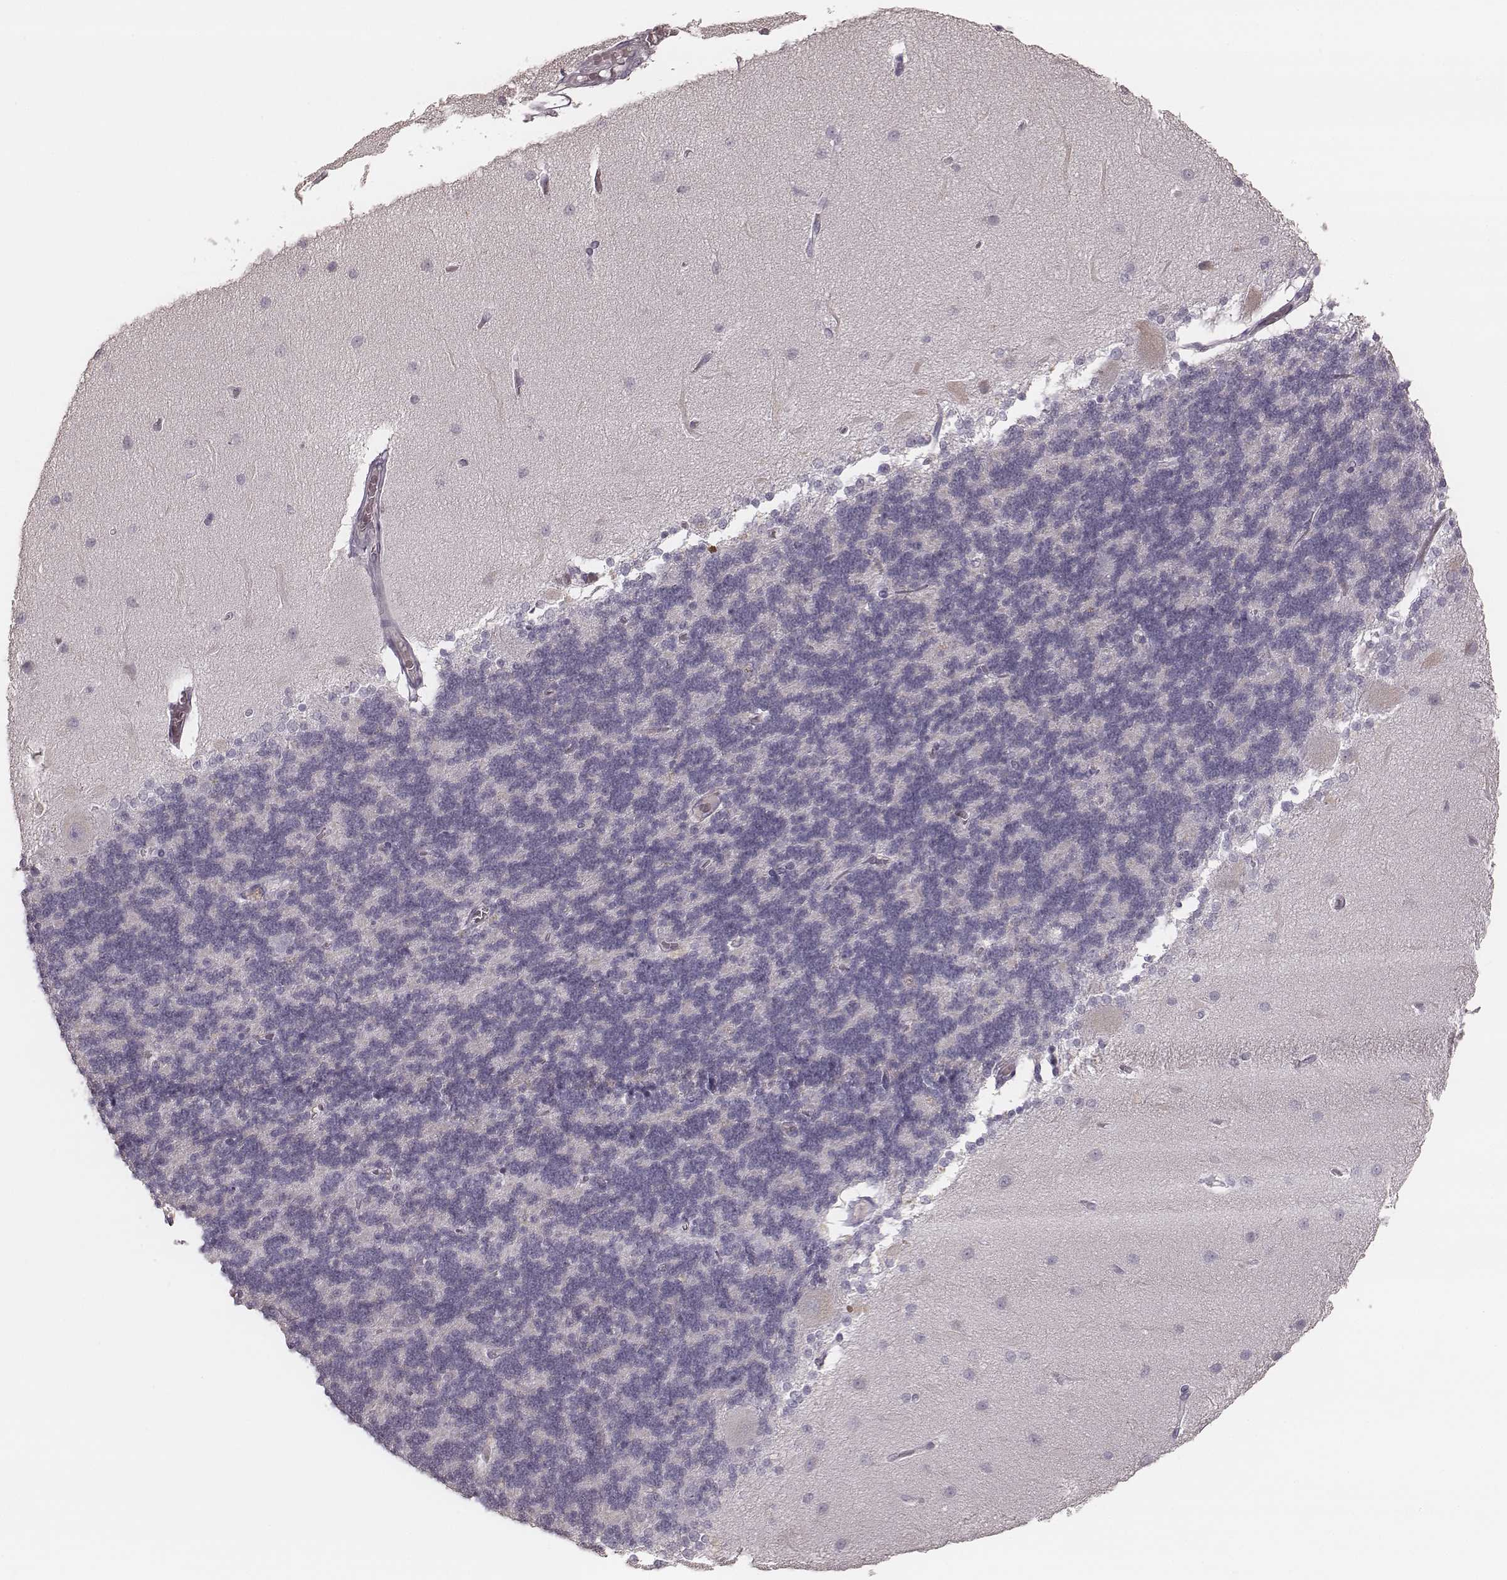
{"staining": {"intensity": "negative", "quantity": "none", "location": "none"}, "tissue": "cerebellum", "cell_type": "Cells in granular layer", "image_type": "normal", "snomed": [{"axis": "morphology", "description": "Normal tissue, NOS"}, {"axis": "topography", "description": "Cerebellum"}], "caption": "IHC micrograph of unremarkable cerebellum stained for a protein (brown), which exhibits no staining in cells in granular layer. (DAB (3,3'-diaminobenzidine) immunohistochemistry (IHC) visualized using brightfield microscopy, high magnification).", "gene": "SMIM24", "patient": {"sex": "female", "age": 54}}